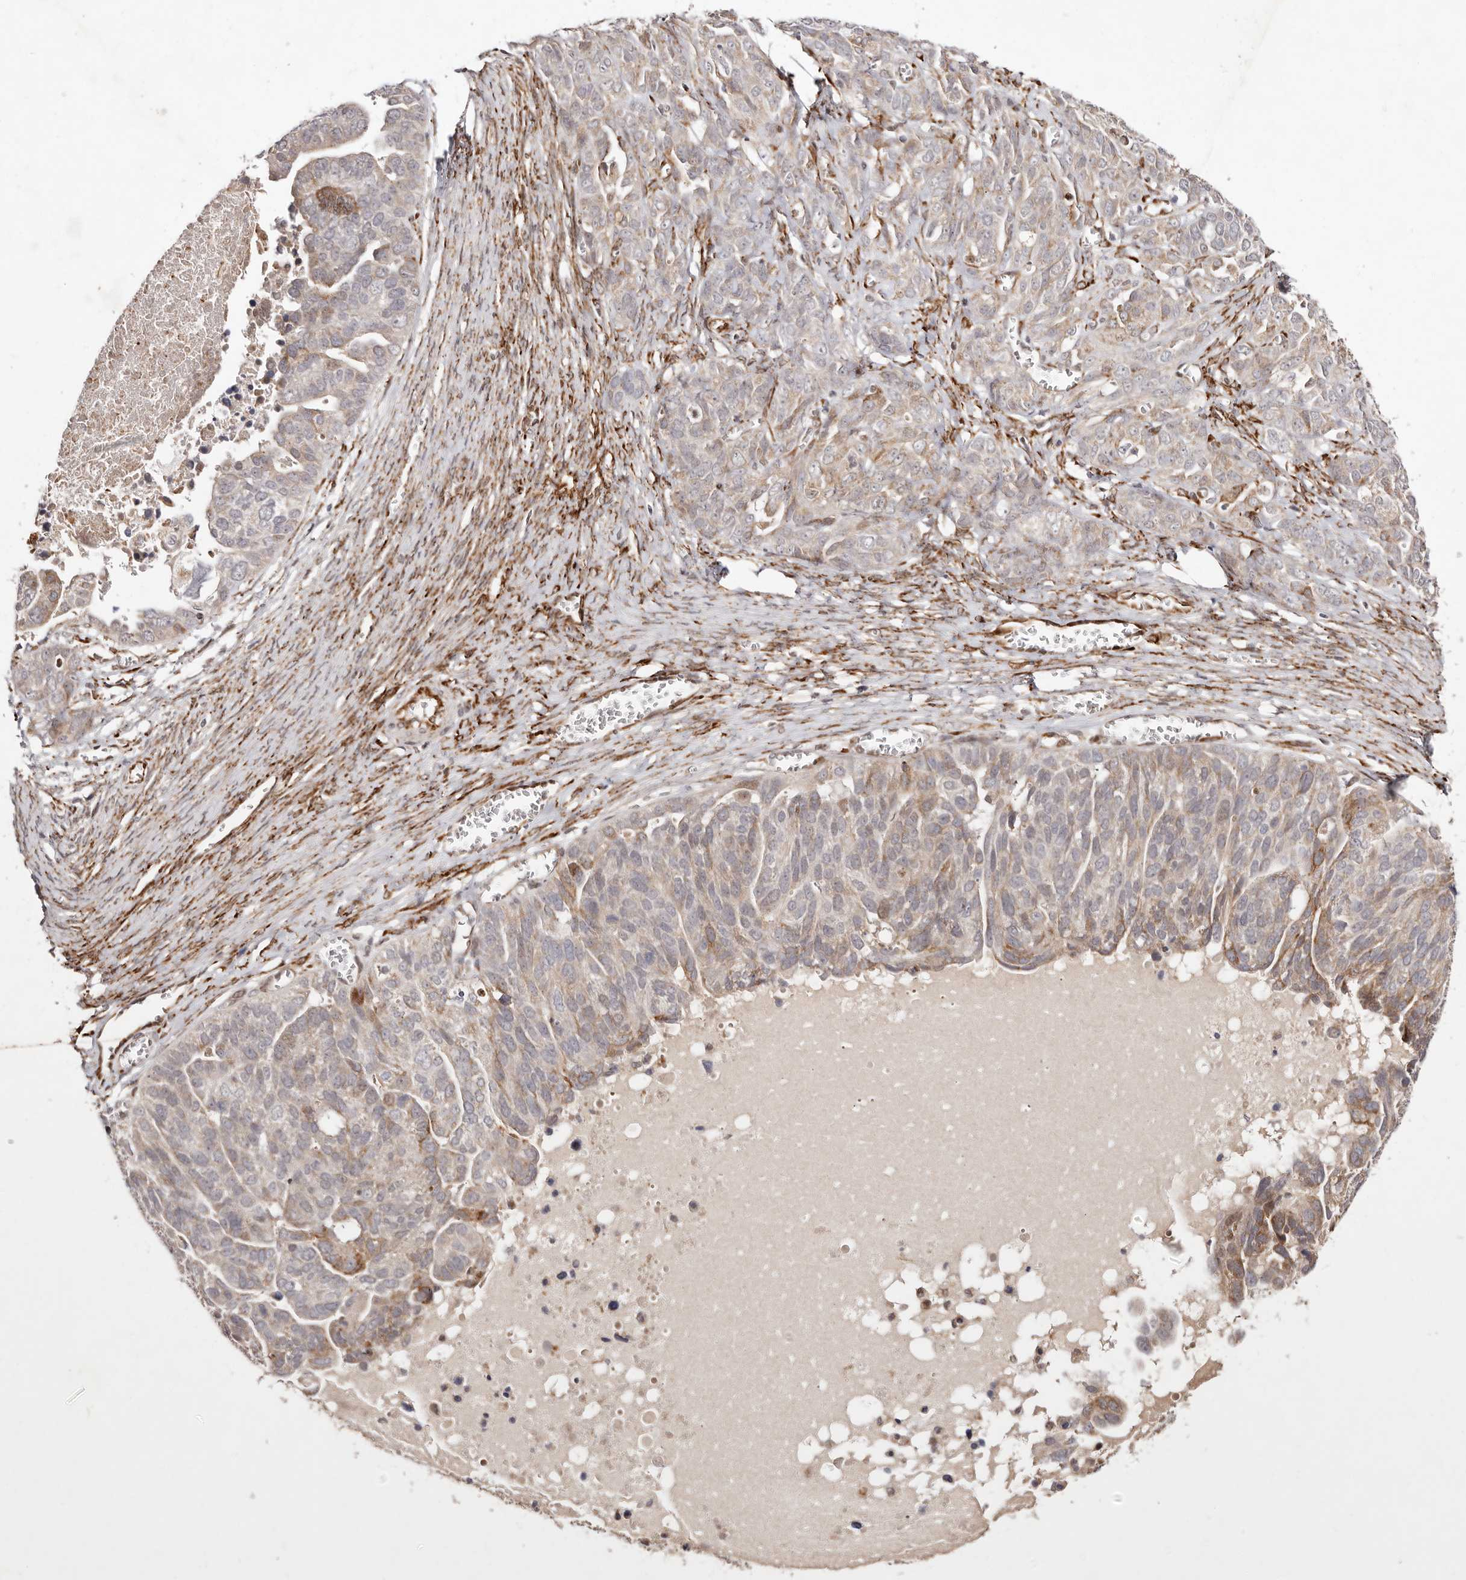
{"staining": {"intensity": "weak", "quantity": "25%-75%", "location": "cytoplasmic/membranous"}, "tissue": "ovarian cancer", "cell_type": "Tumor cells", "image_type": "cancer", "snomed": [{"axis": "morphology", "description": "Cystadenocarcinoma, serous, NOS"}, {"axis": "topography", "description": "Ovary"}], "caption": "Immunohistochemistry (DAB (3,3'-diaminobenzidine)) staining of ovarian cancer (serous cystadenocarcinoma) shows weak cytoplasmic/membranous protein staining in approximately 25%-75% of tumor cells.", "gene": "BCL2L15", "patient": {"sex": "female", "age": 44}}